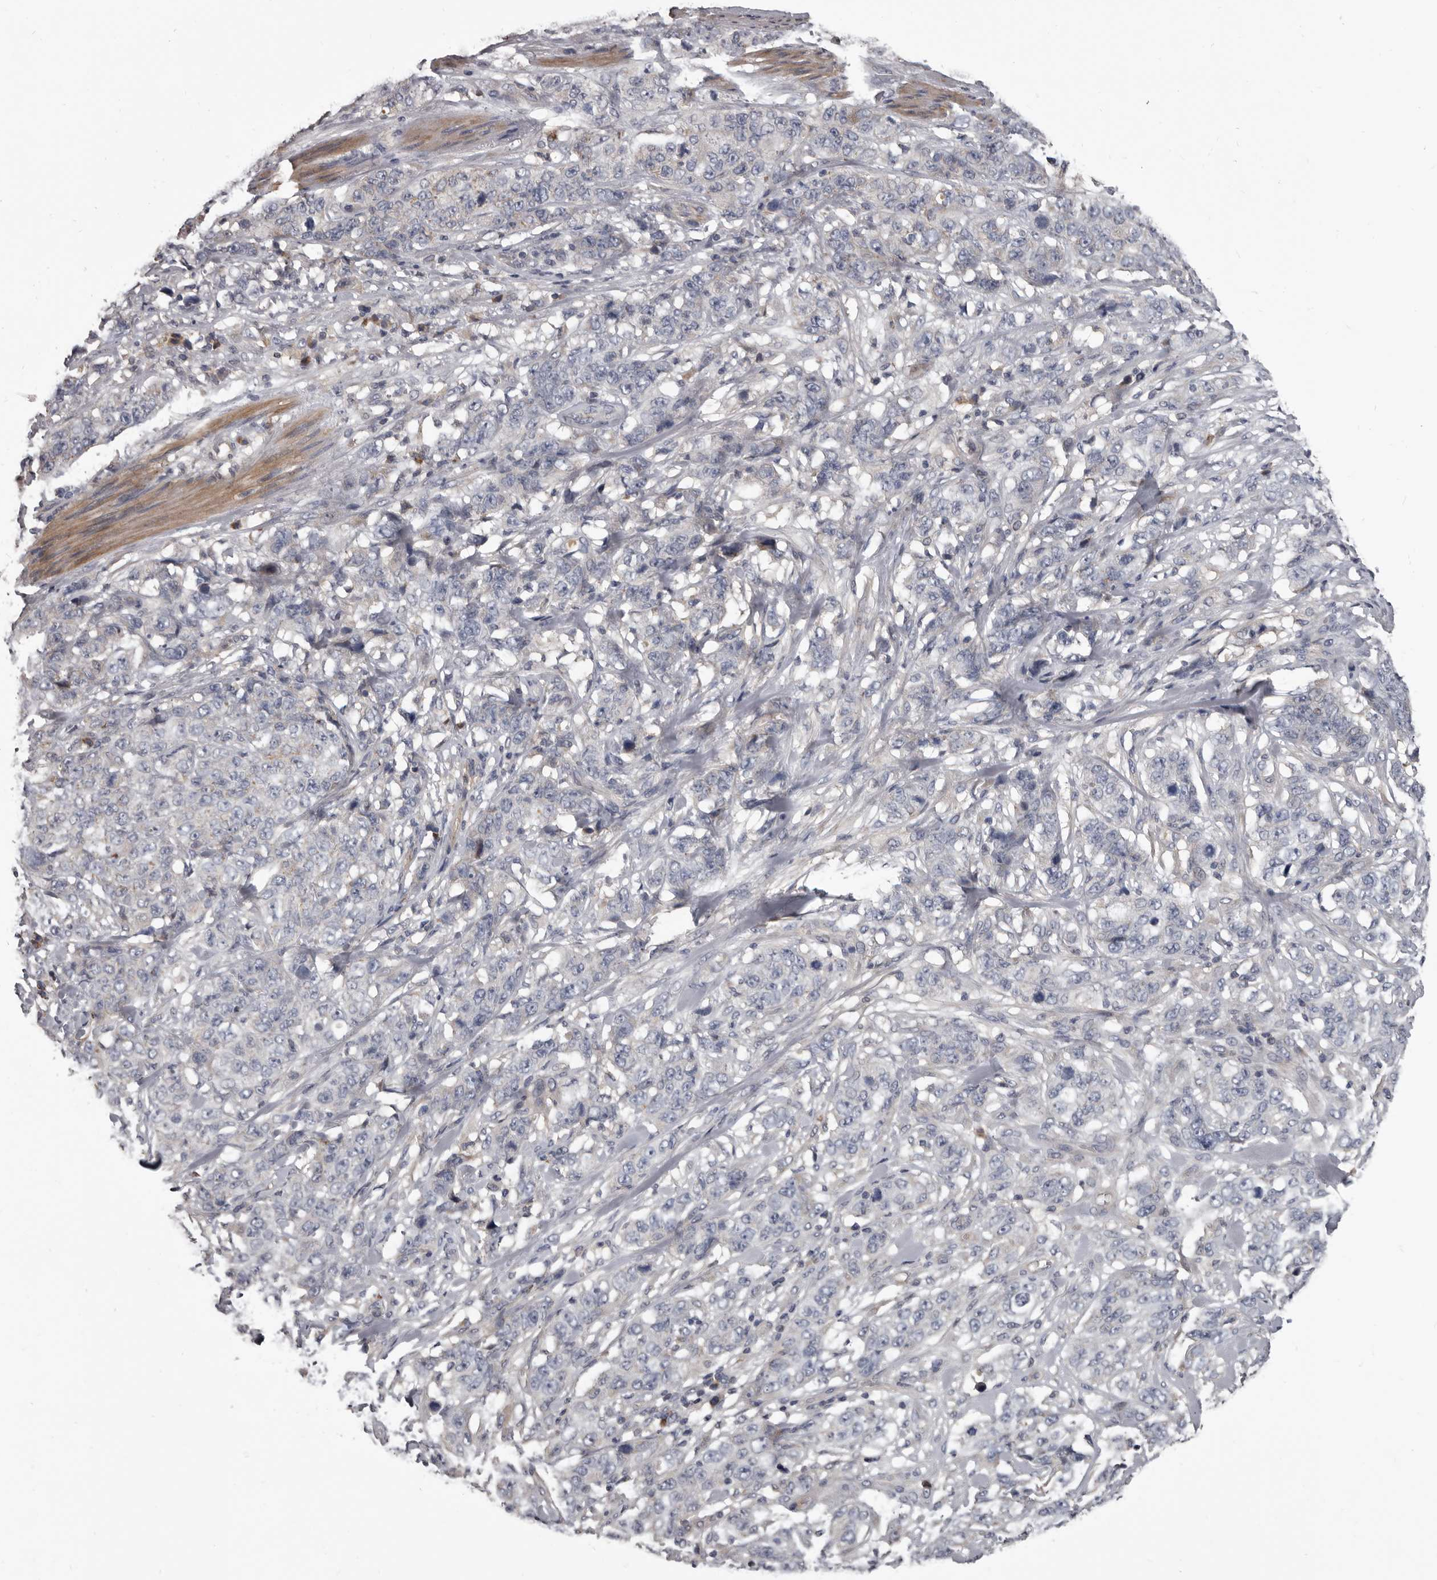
{"staining": {"intensity": "negative", "quantity": "none", "location": "none"}, "tissue": "stomach cancer", "cell_type": "Tumor cells", "image_type": "cancer", "snomed": [{"axis": "morphology", "description": "Adenocarcinoma, NOS"}, {"axis": "topography", "description": "Stomach"}], "caption": "IHC image of adenocarcinoma (stomach) stained for a protein (brown), which shows no expression in tumor cells.", "gene": "ALDH5A1", "patient": {"sex": "male", "age": 48}}